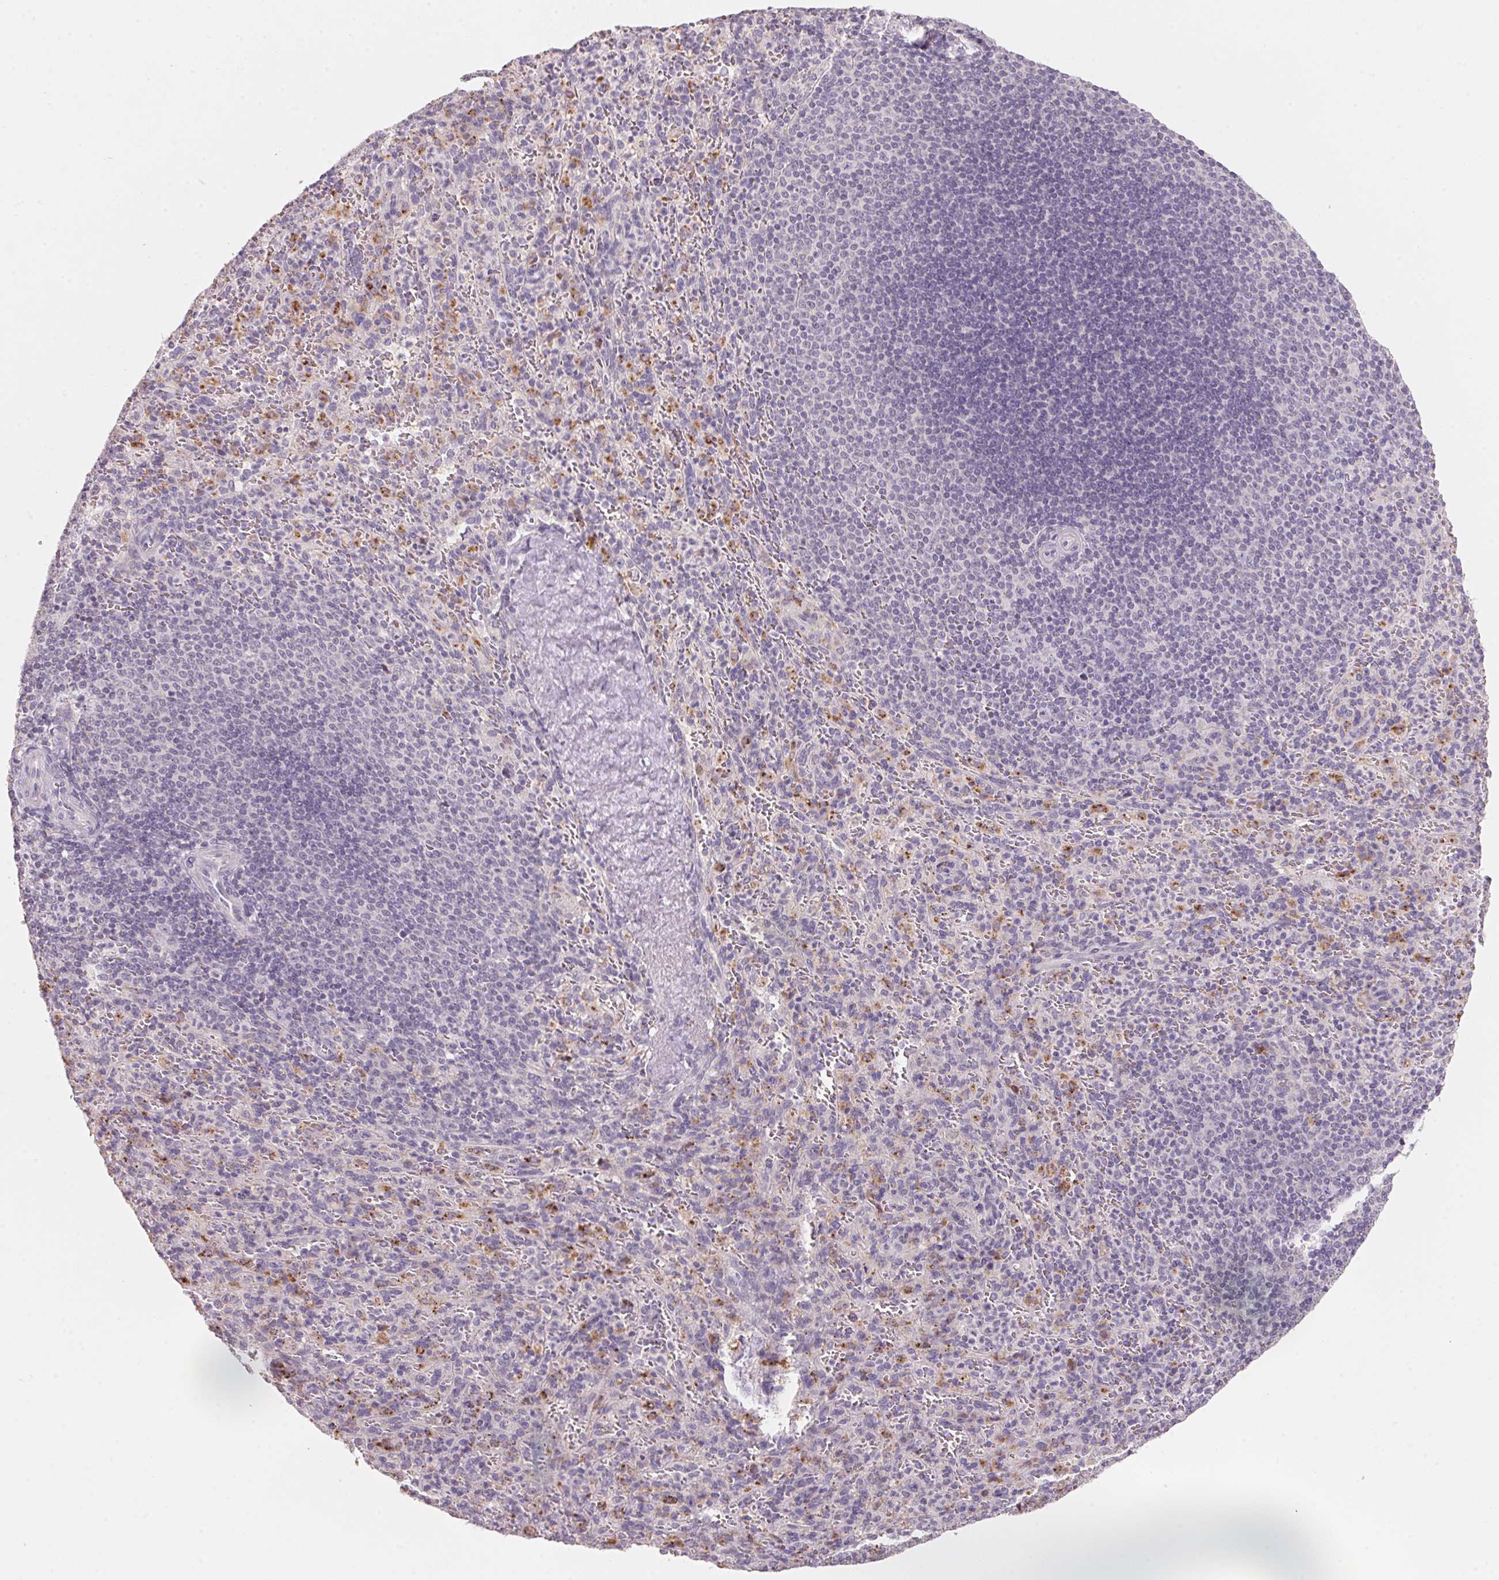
{"staining": {"intensity": "negative", "quantity": "none", "location": "none"}, "tissue": "spleen", "cell_type": "Cells in red pulp", "image_type": "normal", "snomed": [{"axis": "morphology", "description": "Normal tissue, NOS"}, {"axis": "topography", "description": "Spleen"}], "caption": "This is an immunohistochemistry (IHC) histopathology image of unremarkable spleen. There is no staining in cells in red pulp.", "gene": "TREH", "patient": {"sex": "male", "age": 57}}